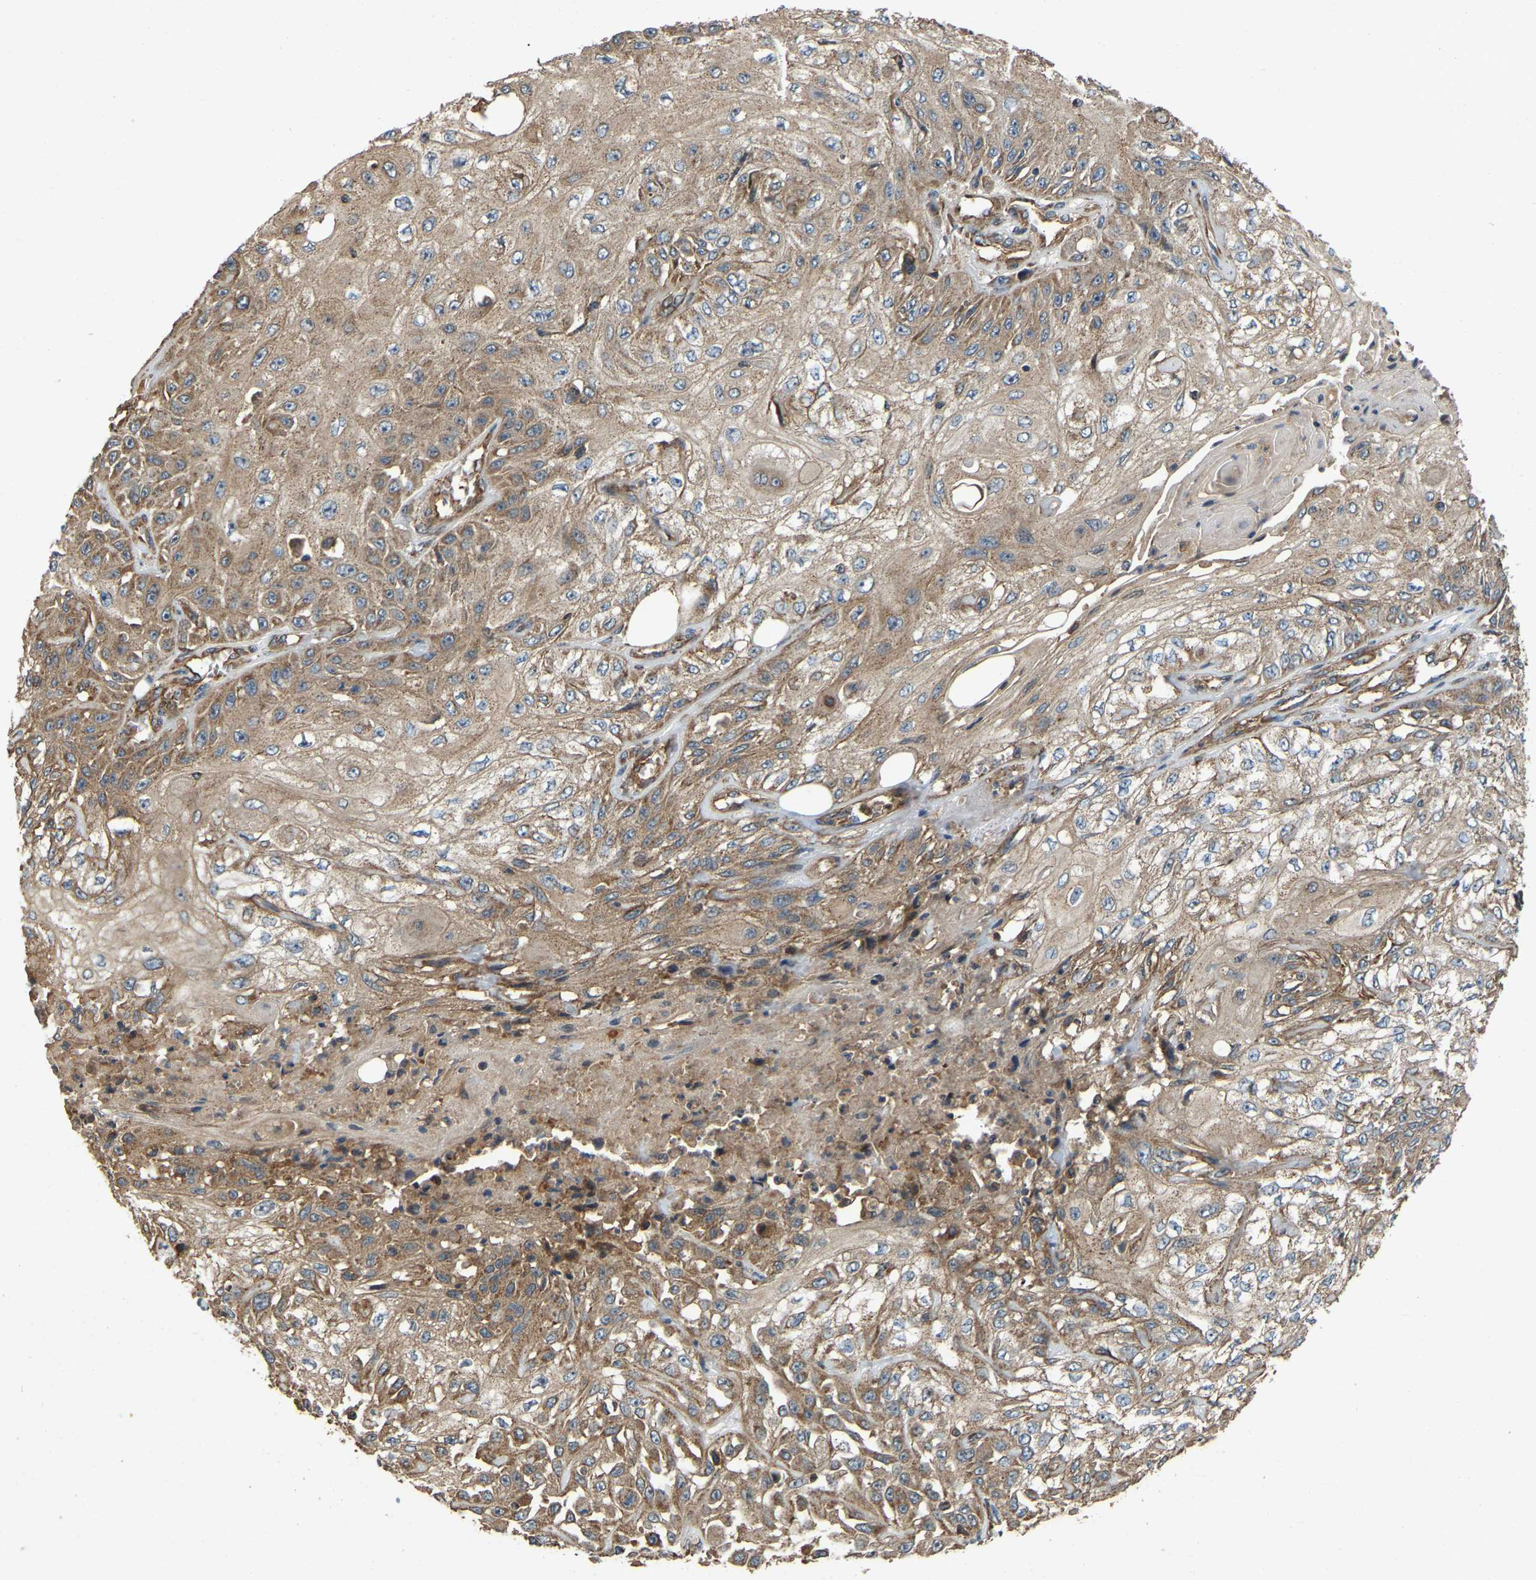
{"staining": {"intensity": "moderate", "quantity": ">75%", "location": "cytoplasmic/membranous"}, "tissue": "skin cancer", "cell_type": "Tumor cells", "image_type": "cancer", "snomed": [{"axis": "morphology", "description": "Squamous cell carcinoma, NOS"}, {"axis": "morphology", "description": "Squamous cell carcinoma, metastatic, NOS"}, {"axis": "topography", "description": "Skin"}, {"axis": "topography", "description": "Lymph node"}], "caption": "This is a photomicrograph of immunohistochemistry (IHC) staining of skin metastatic squamous cell carcinoma, which shows moderate positivity in the cytoplasmic/membranous of tumor cells.", "gene": "SAMD9L", "patient": {"sex": "male", "age": 75}}